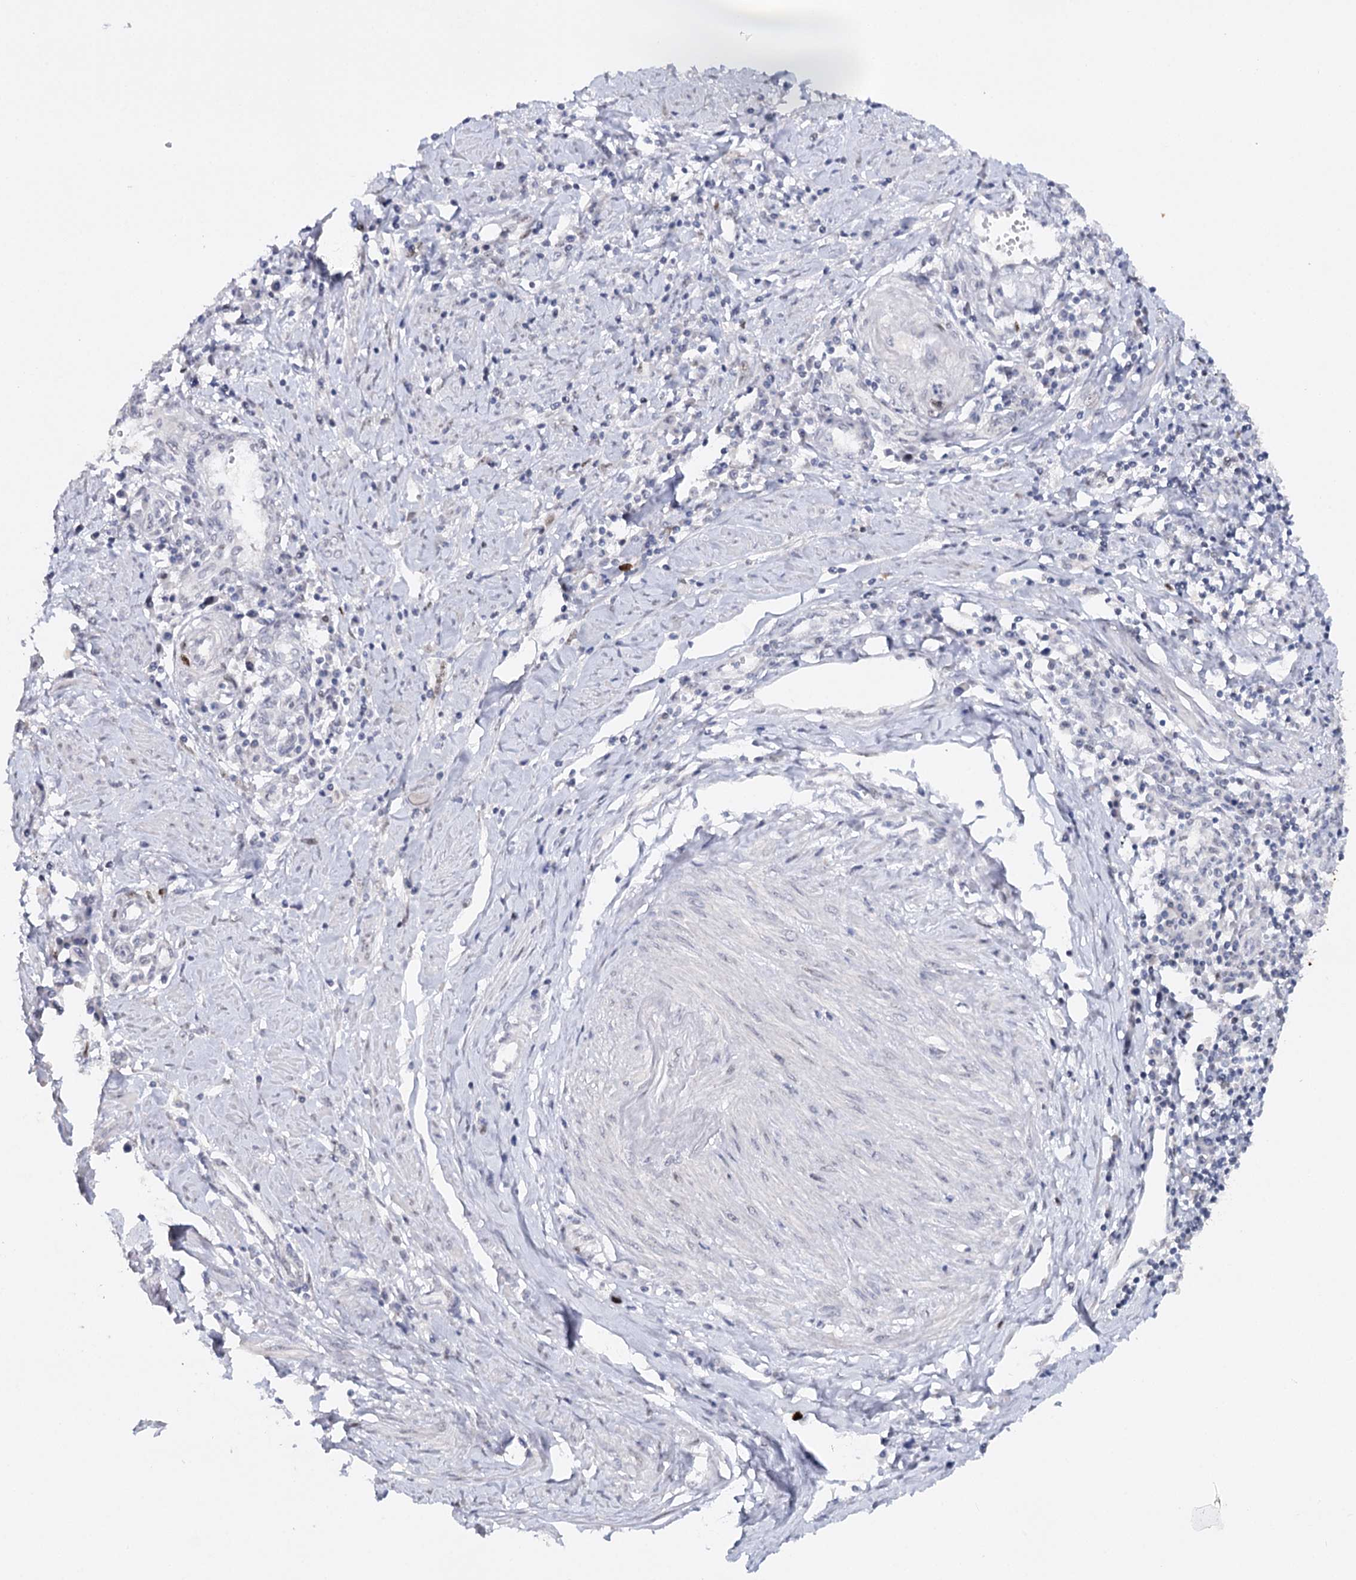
{"staining": {"intensity": "negative", "quantity": "none", "location": "none"}, "tissue": "cervical cancer", "cell_type": "Tumor cells", "image_type": "cancer", "snomed": [{"axis": "morphology", "description": "Squamous cell carcinoma, NOS"}, {"axis": "topography", "description": "Cervix"}], "caption": "The photomicrograph exhibits no significant positivity in tumor cells of cervical cancer.", "gene": "TP53", "patient": {"sex": "female", "age": 32}}